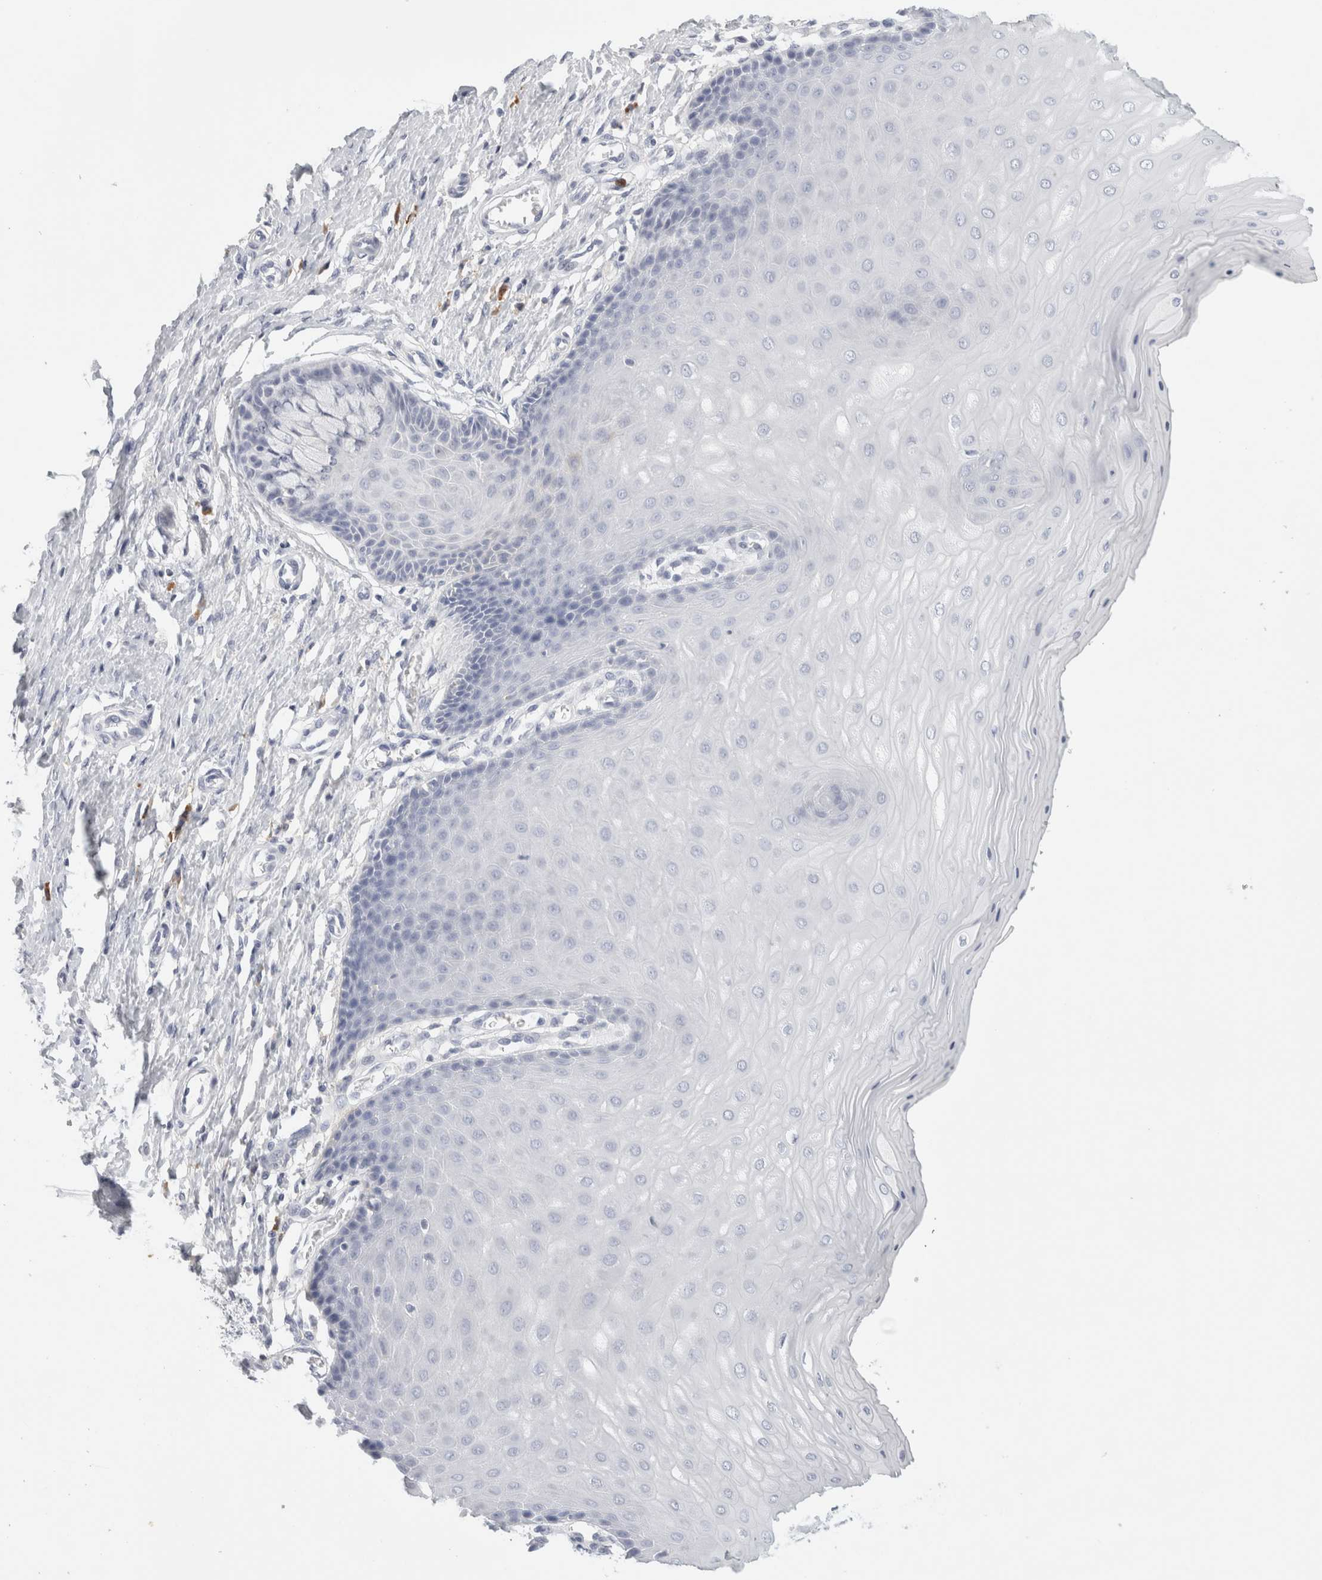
{"staining": {"intensity": "negative", "quantity": "none", "location": "none"}, "tissue": "cervix", "cell_type": "Glandular cells", "image_type": "normal", "snomed": [{"axis": "morphology", "description": "Normal tissue, NOS"}, {"axis": "topography", "description": "Cervix"}], "caption": "Immunohistochemistry of unremarkable human cervix displays no expression in glandular cells. (Brightfield microscopy of DAB (3,3'-diaminobenzidine) IHC at high magnification).", "gene": "FGL2", "patient": {"sex": "female", "age": 55}}